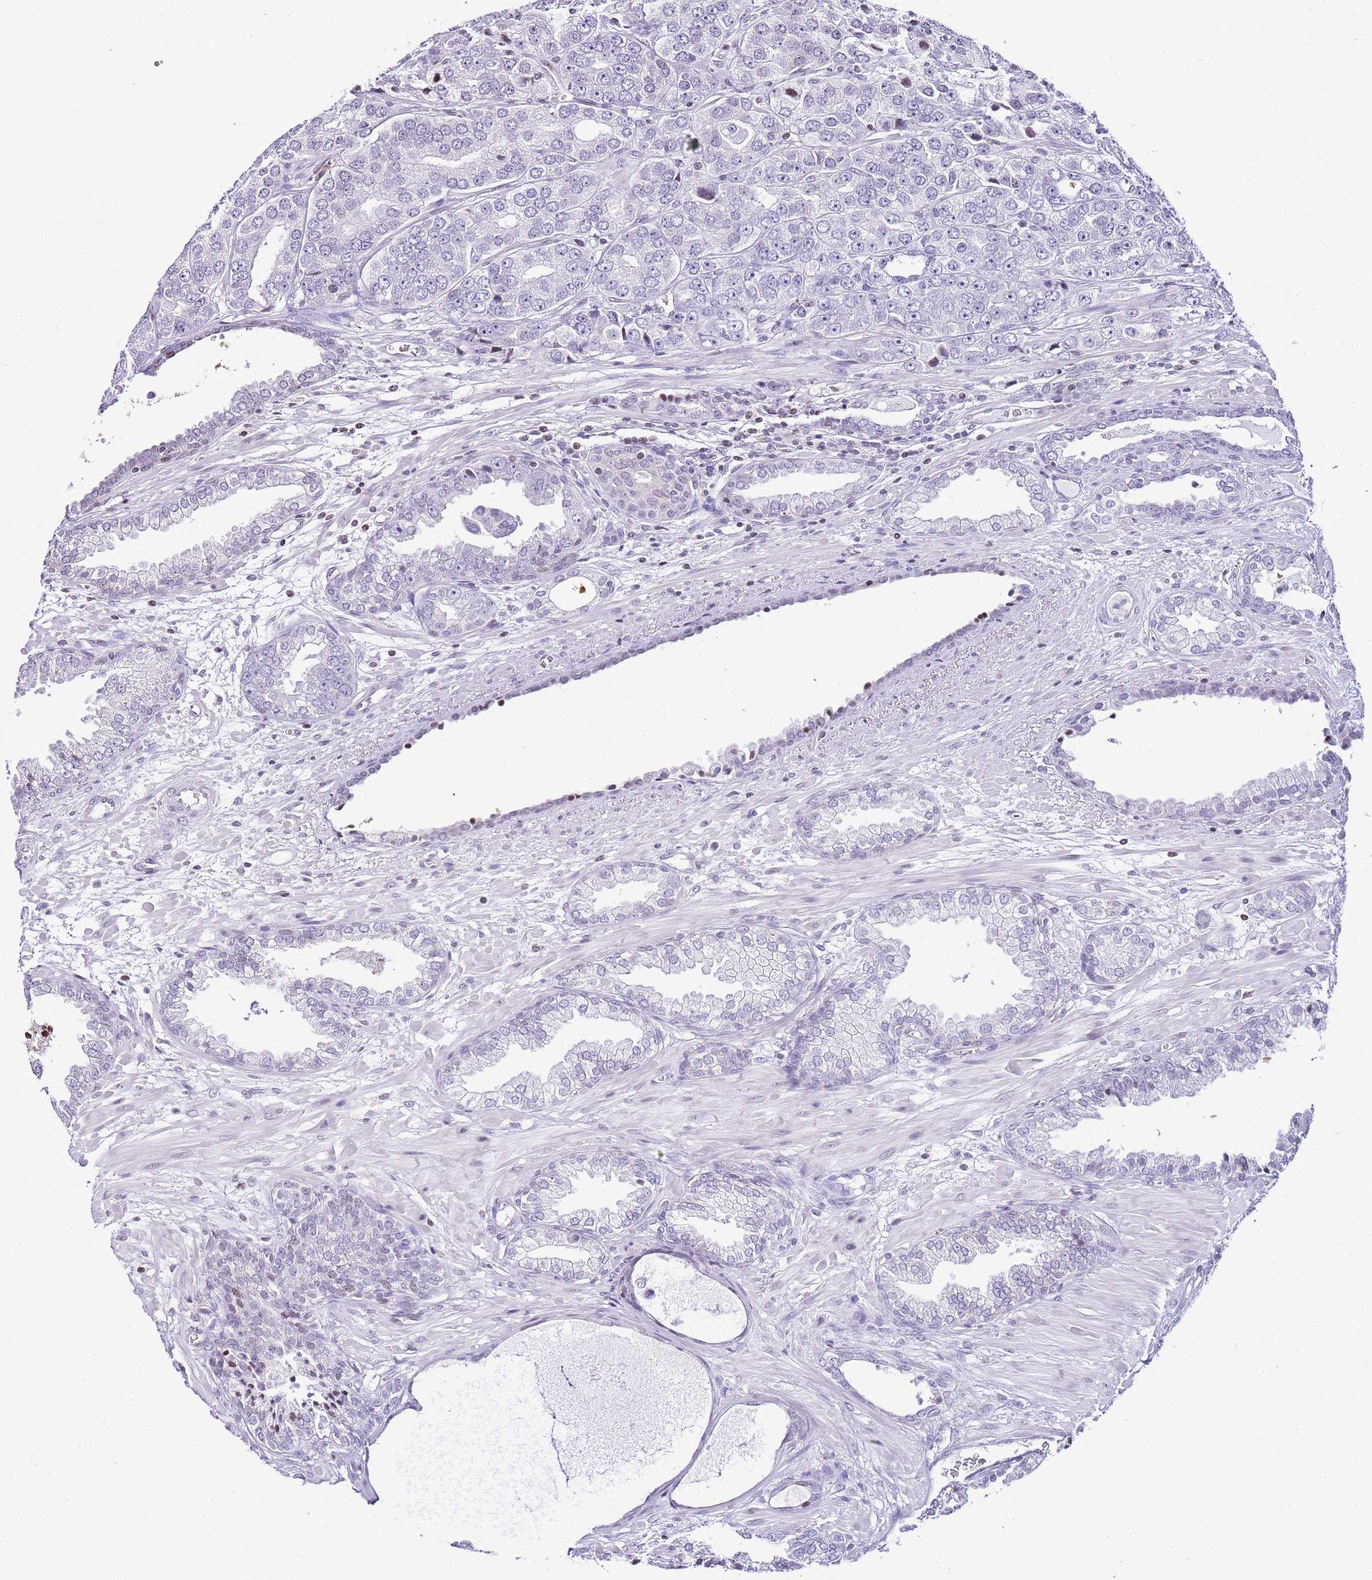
{"staining": {"intensity": "negative", "quantity": "none", "location": "none"}, "tissue": "prostate cancer", "cell_type": "Tumor cells", "image_type": "cancer", "snomed": [{"axis": "morphology", "description": "Adenocarcinoma, High grade"}, {"axis": "topography", "description": "Prostate"}], "caption": "The photomicrograph shows no significant positivity in tumor cells of prostate cancer (adenocarcinoma (high-grade)).", "gene": "PRR15", "patient": {"sex": "male", "age": 71}}